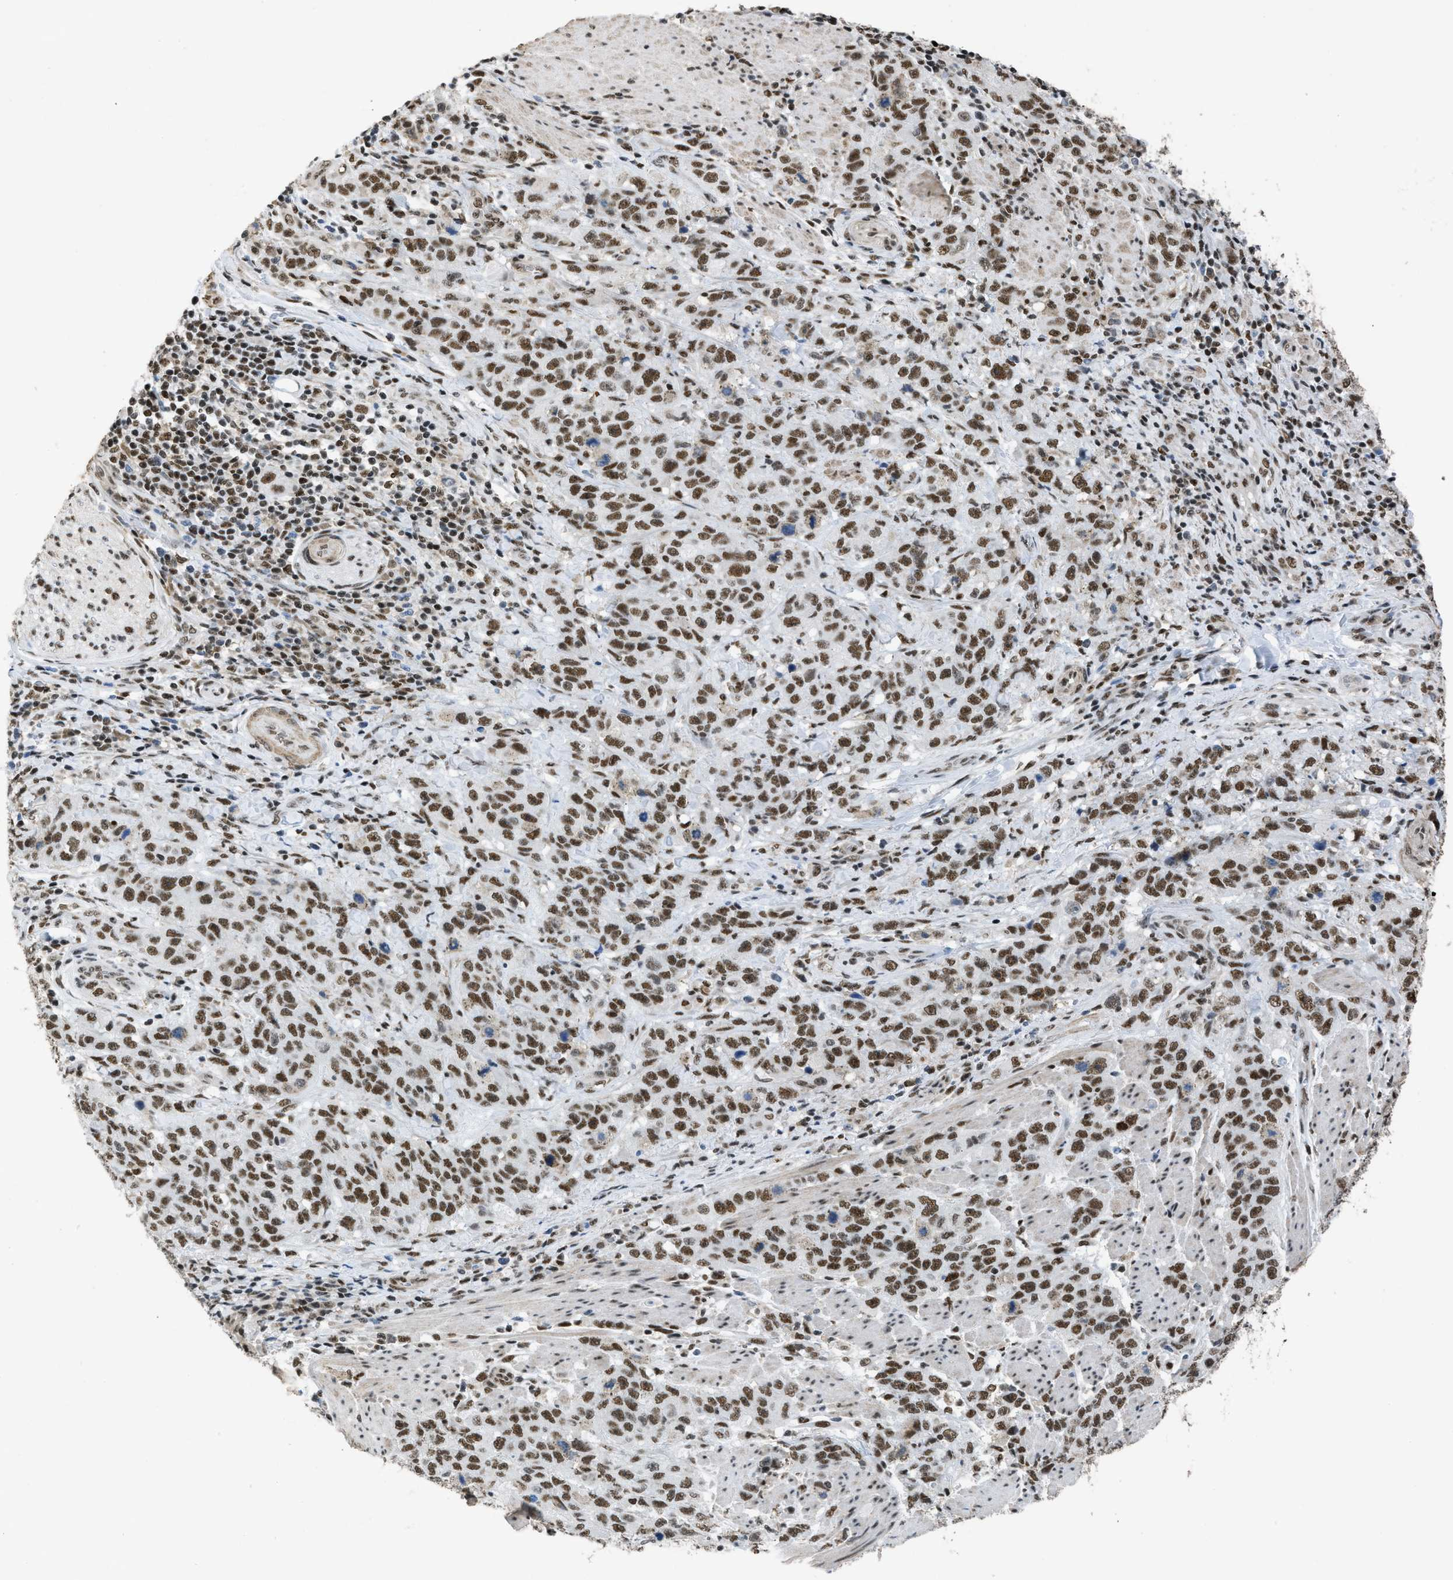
{"staining": {"intensity": "strong", "quantity": ">75%", "location": "nuclear"}, "tissue": "stomach cancer", "cell_type": "Tumor cells", "image_type": "cancer", "snomed": [{"axis": "morphology", "description": "Adenocarcinoma, NOS"}, {"axis": "topography", "description": "Stomach"}], "caption": "An immunohistochemistry micrograph of tumor tissue is shown. Protein staining in brown shows strong nuclear positivity in stomach cancer within tumor cells.", "gene": "SCAF4", "patient": {"sex": "male", "age": 48}}